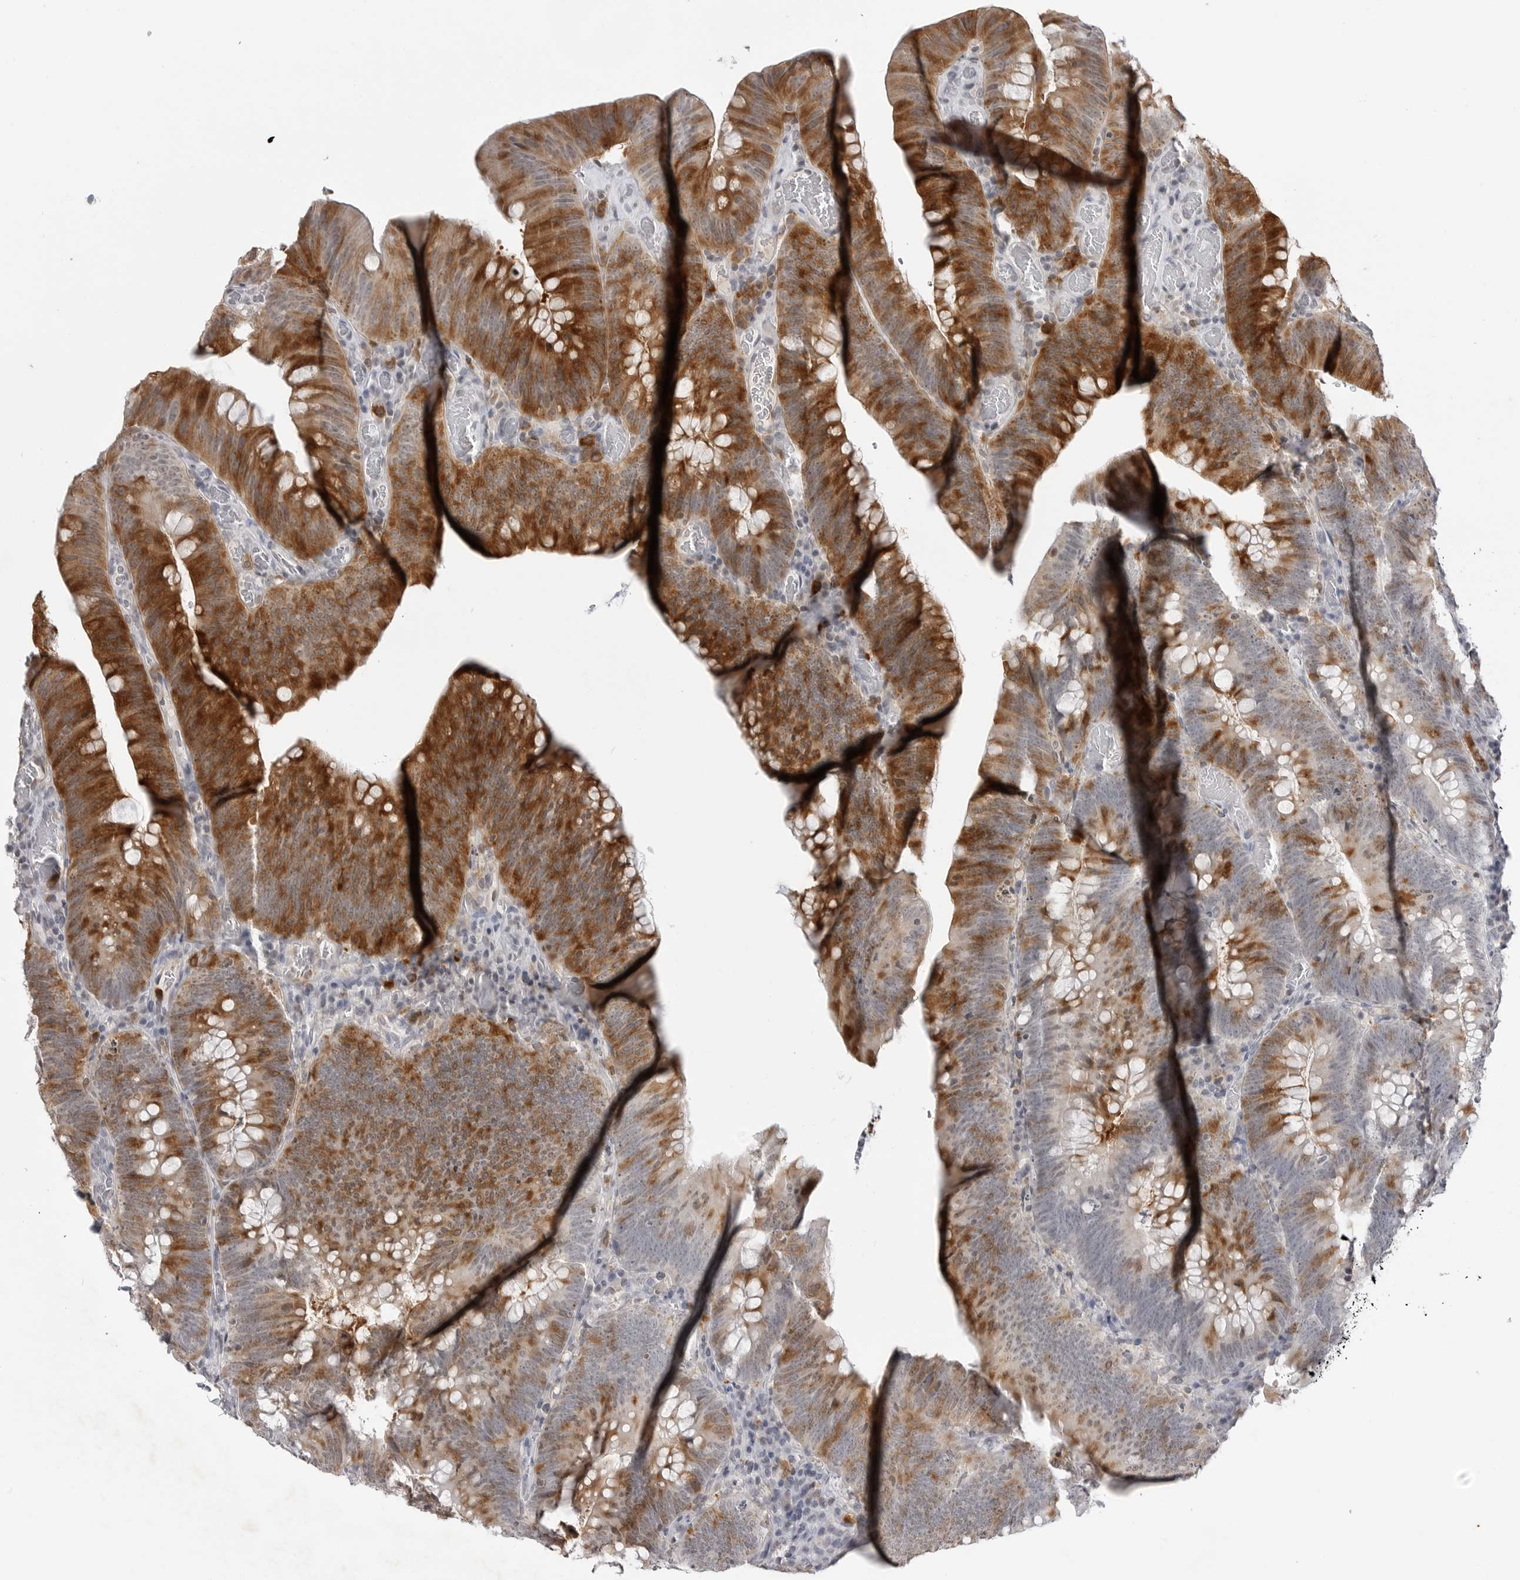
{"staining": {"intensity": "strong", "quantity": "25%-75%", "location": "cytoplasmic/membranous"}, "tissue": "colorectal cancer", "cell_type": "Tumor cells", "image_type": "cancer", "snomed": [{"axis": "morphology", "description": "Normal tissue, NOS"}, {"axis": "topography", "description": "Colon"}], "caption": "Colorectal cancer stained with IHC exhibits strong cytoplasmic/membranous staining in about 25%-75% of tumor cells. The protein is shown in brown color, while the nuclei are stained blue.", "gene": "RRM1", "patient": {"sex": "female", "age": 82}}